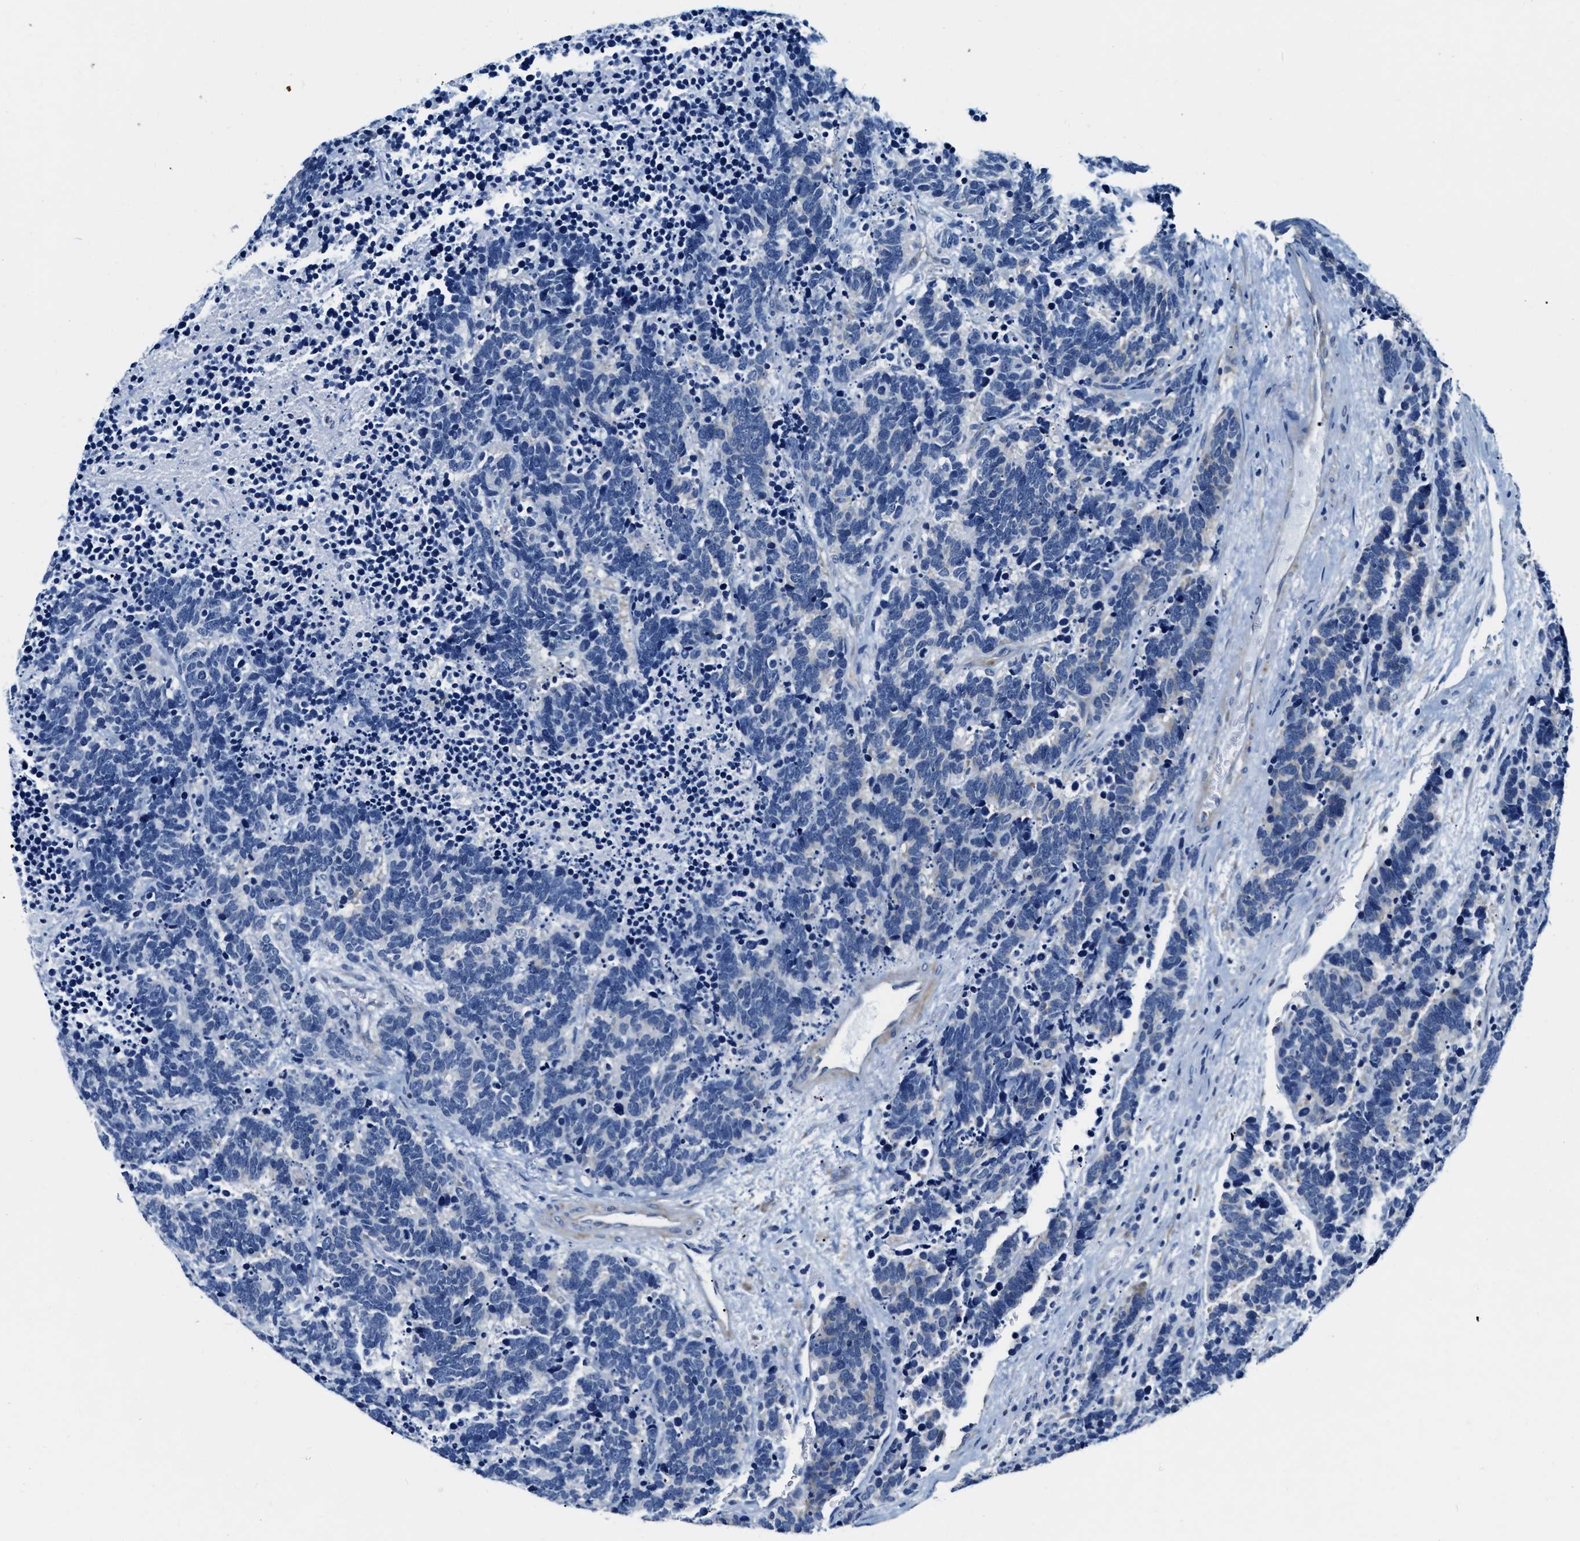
{"staining": {"intensity": "negative", "quantity": "none", "location": "none"}, "tissue": "carcinoid", "cell_type": "Tumor cells", "image_type": "cancer", "snomed": [{"axis": "morphology", "description": "Carcinoma, NOS"}, {"axis": "morphology", "description": "Carcinoid, malignant, NOS"}, {"axis": "topography", "description": "Urinary bladder"}], "caption": "Immunohistochemistry (IHC) micrograph of neoplastic tissue: carcinoid stained with DAB demonstrates no significant protein expression in tumor cells.", "gene": "EIF2AK2", "patient": {"sex": "male", "age": 57}}